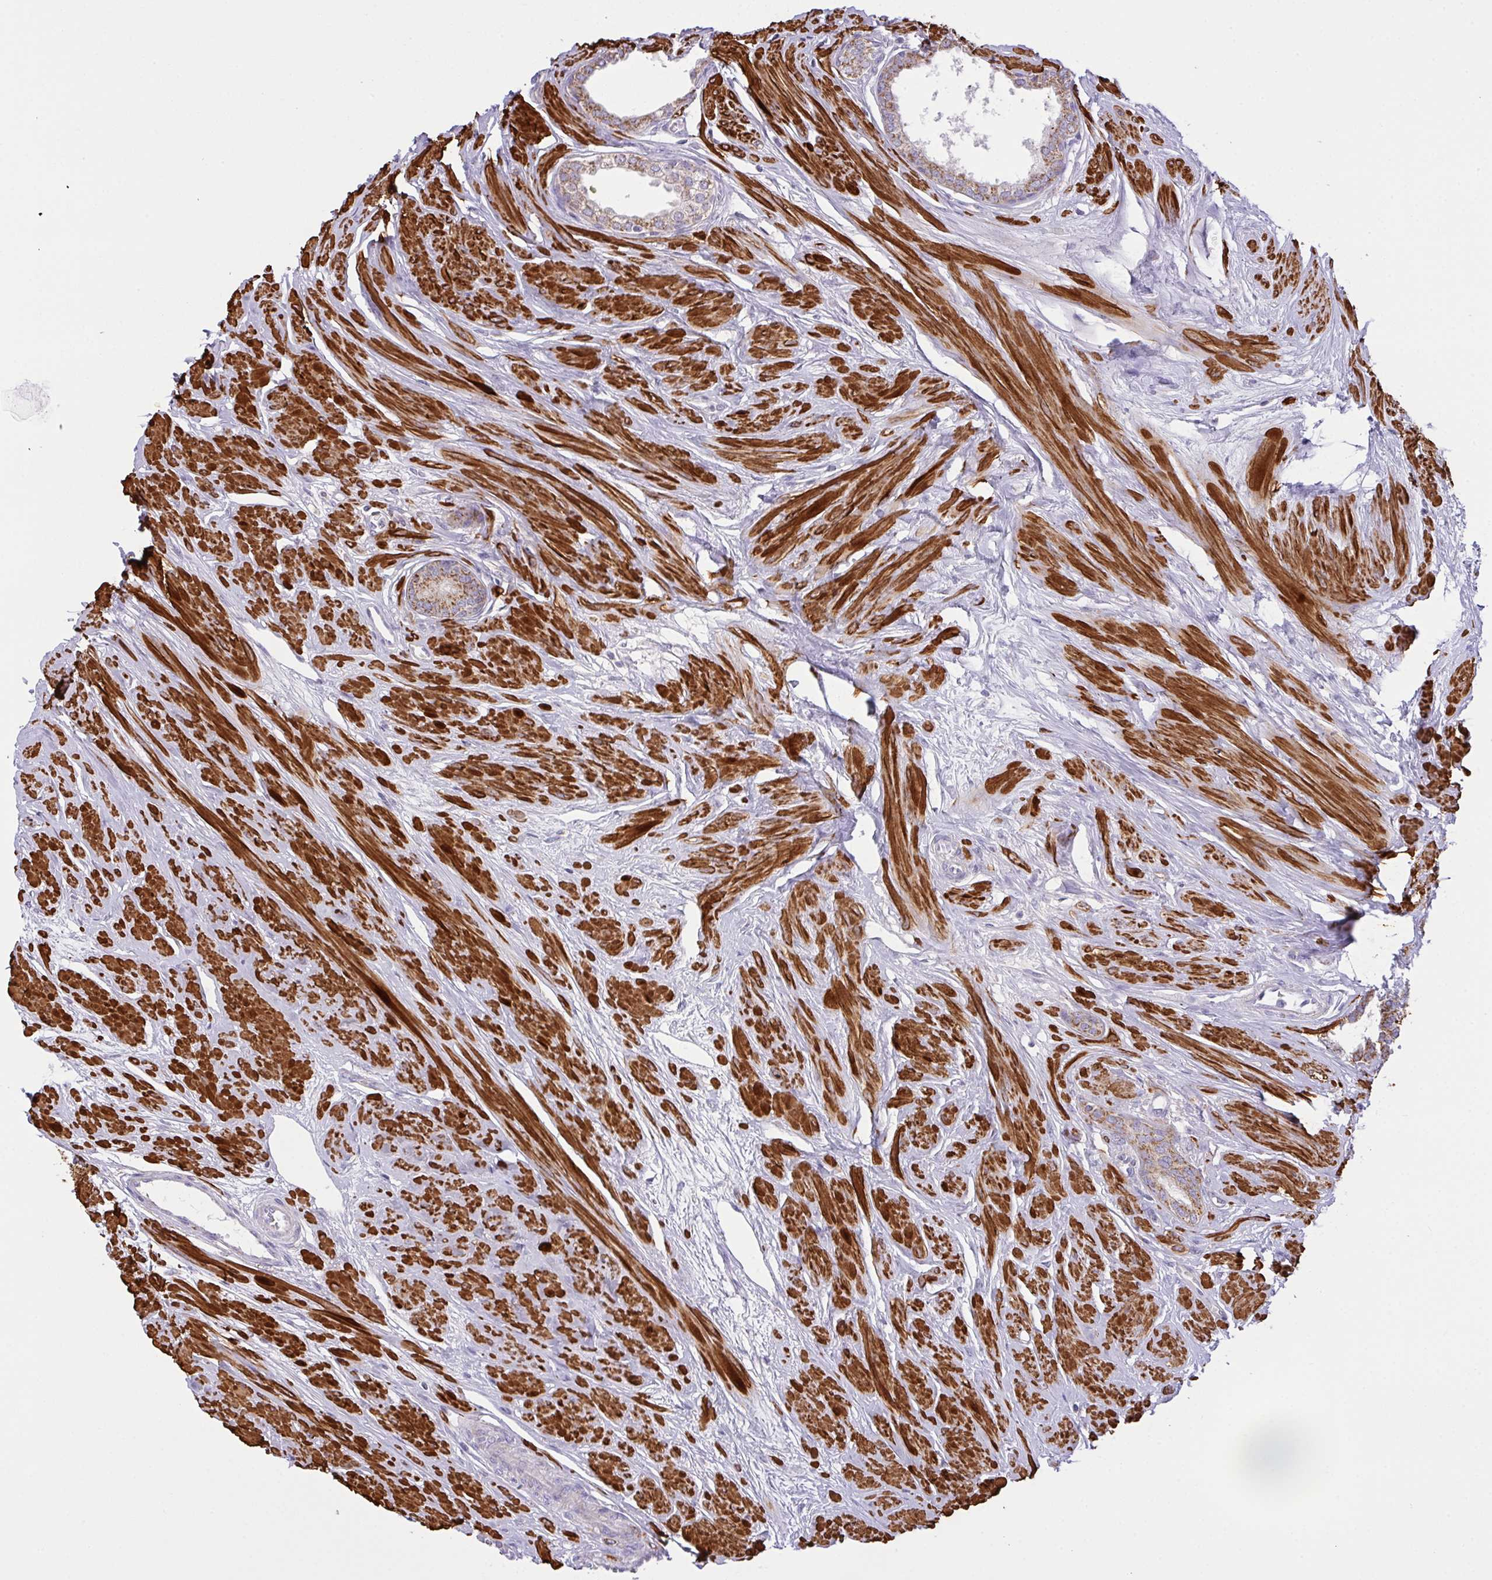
{"staining": {"intensity": "moderate", "quantity": "25%-75%", "location": "cytoplasmic/membranous"}, "tissue": "prostate", "cell_type": "Glandular cells", "image_type": "normal", "snomed": [{"axis": "morphology", "description": "Normal tissue, NOS"}, {"axis": "topography", "description": "Prostate"}, {"axis": "topography", "description": "Peripheral nerve tissue"}], "caption": "Immunohistochemistry of benign prostate displays medium levels of moderate cytoplasmic/membranous expression in about 25%-75% of glandular cells.", "gene": "CHDH", "patient": {"sex": "male", "age": 55}}